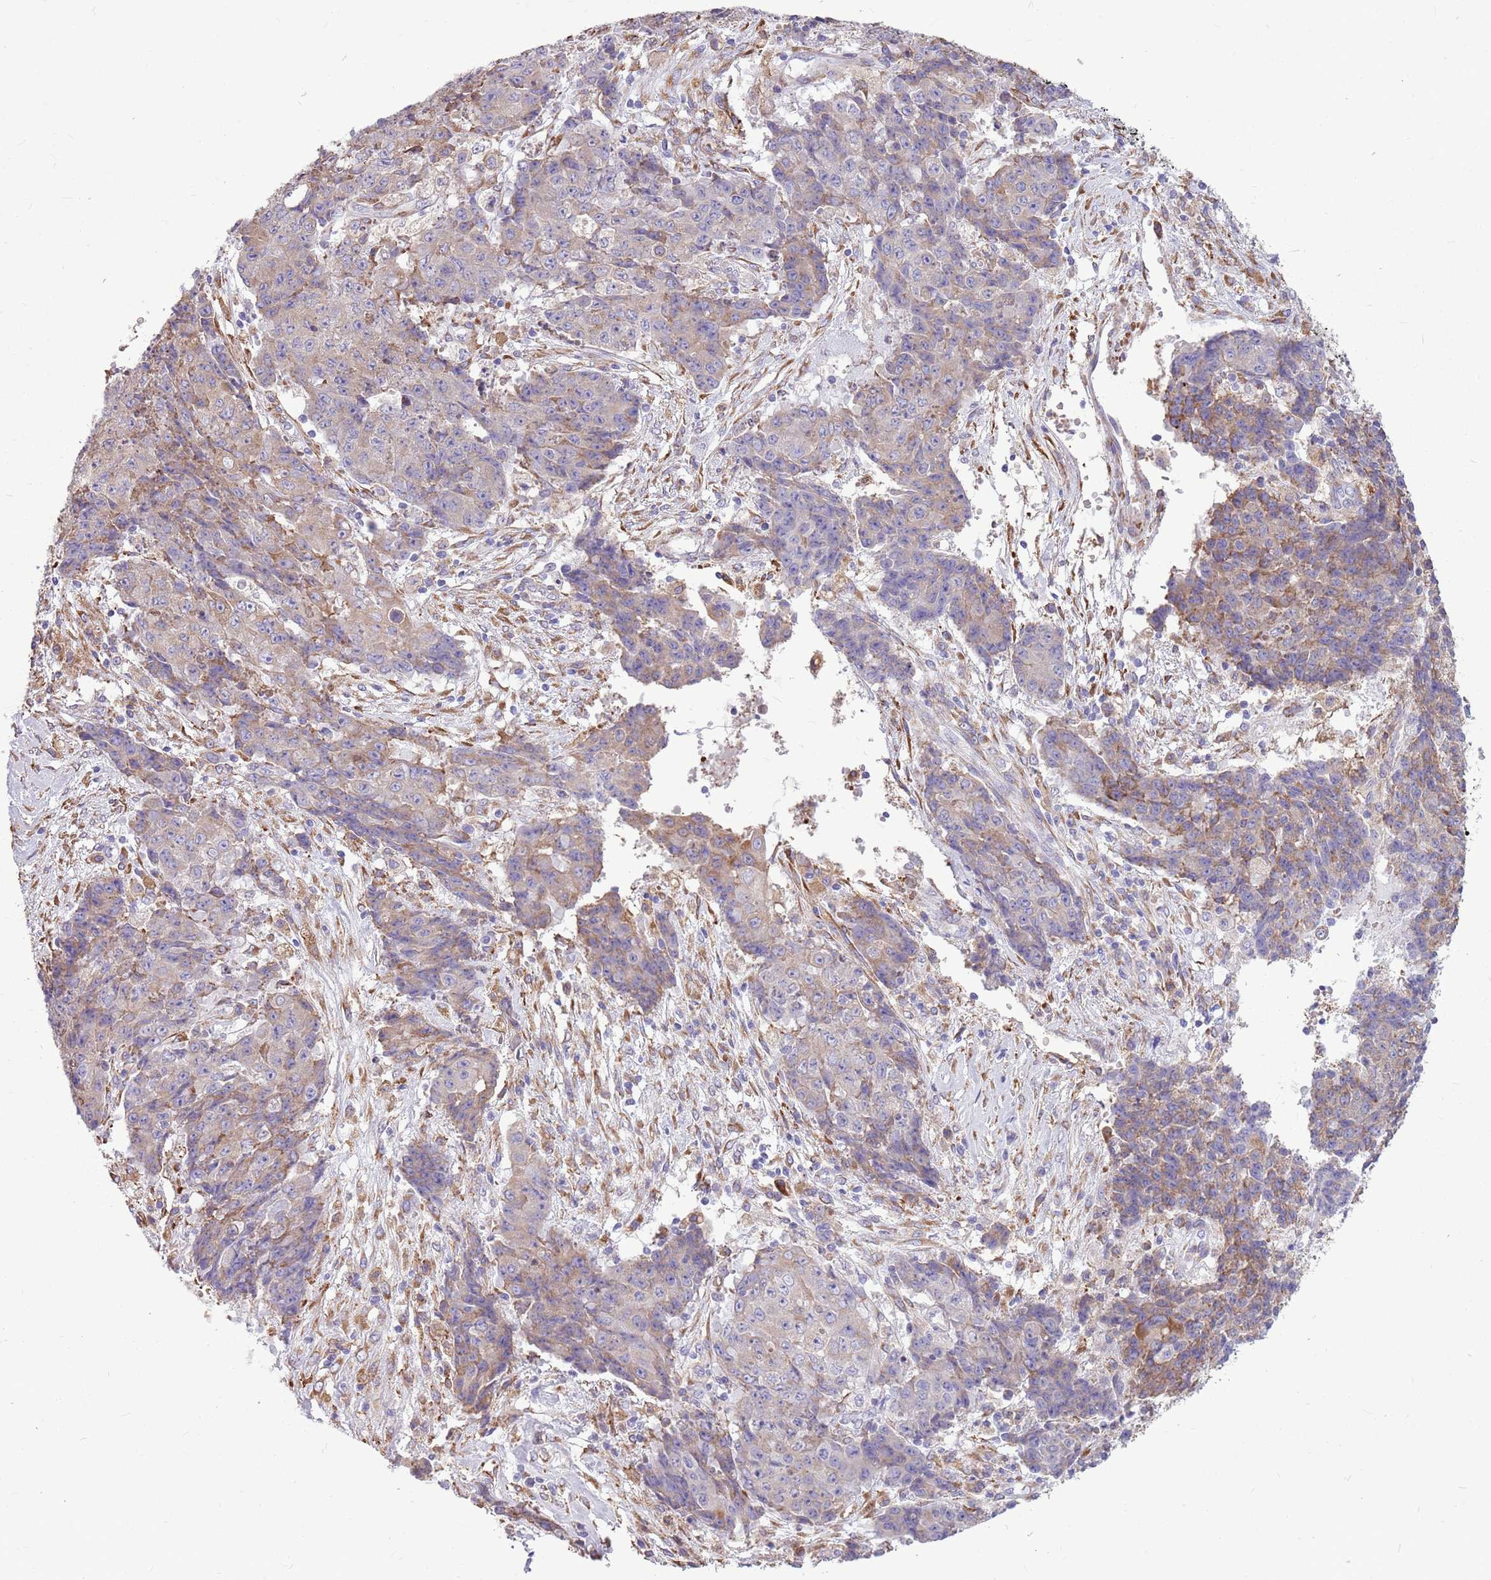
{"staining": {"intensity": "weak", "quantity": "25%-75%", "location": "cytoplasmic/membranous"}, "tissue": "ovarian cancer", "cell_type": "Tumor cells", "image_type": "cancer", "snomed": [{"axis": "morphology", "description": "Carcinoma, endometroid"}, {"axis": "topography", "description": "Ovary"}], "caption": "Tumor cells demonstrate weak cytoplasmic/membranous staining in approximately 25%-75% of cells in ovarian cancer.", "gene": "KCTD19", "patient": {"sex": "female", "age": 42}}